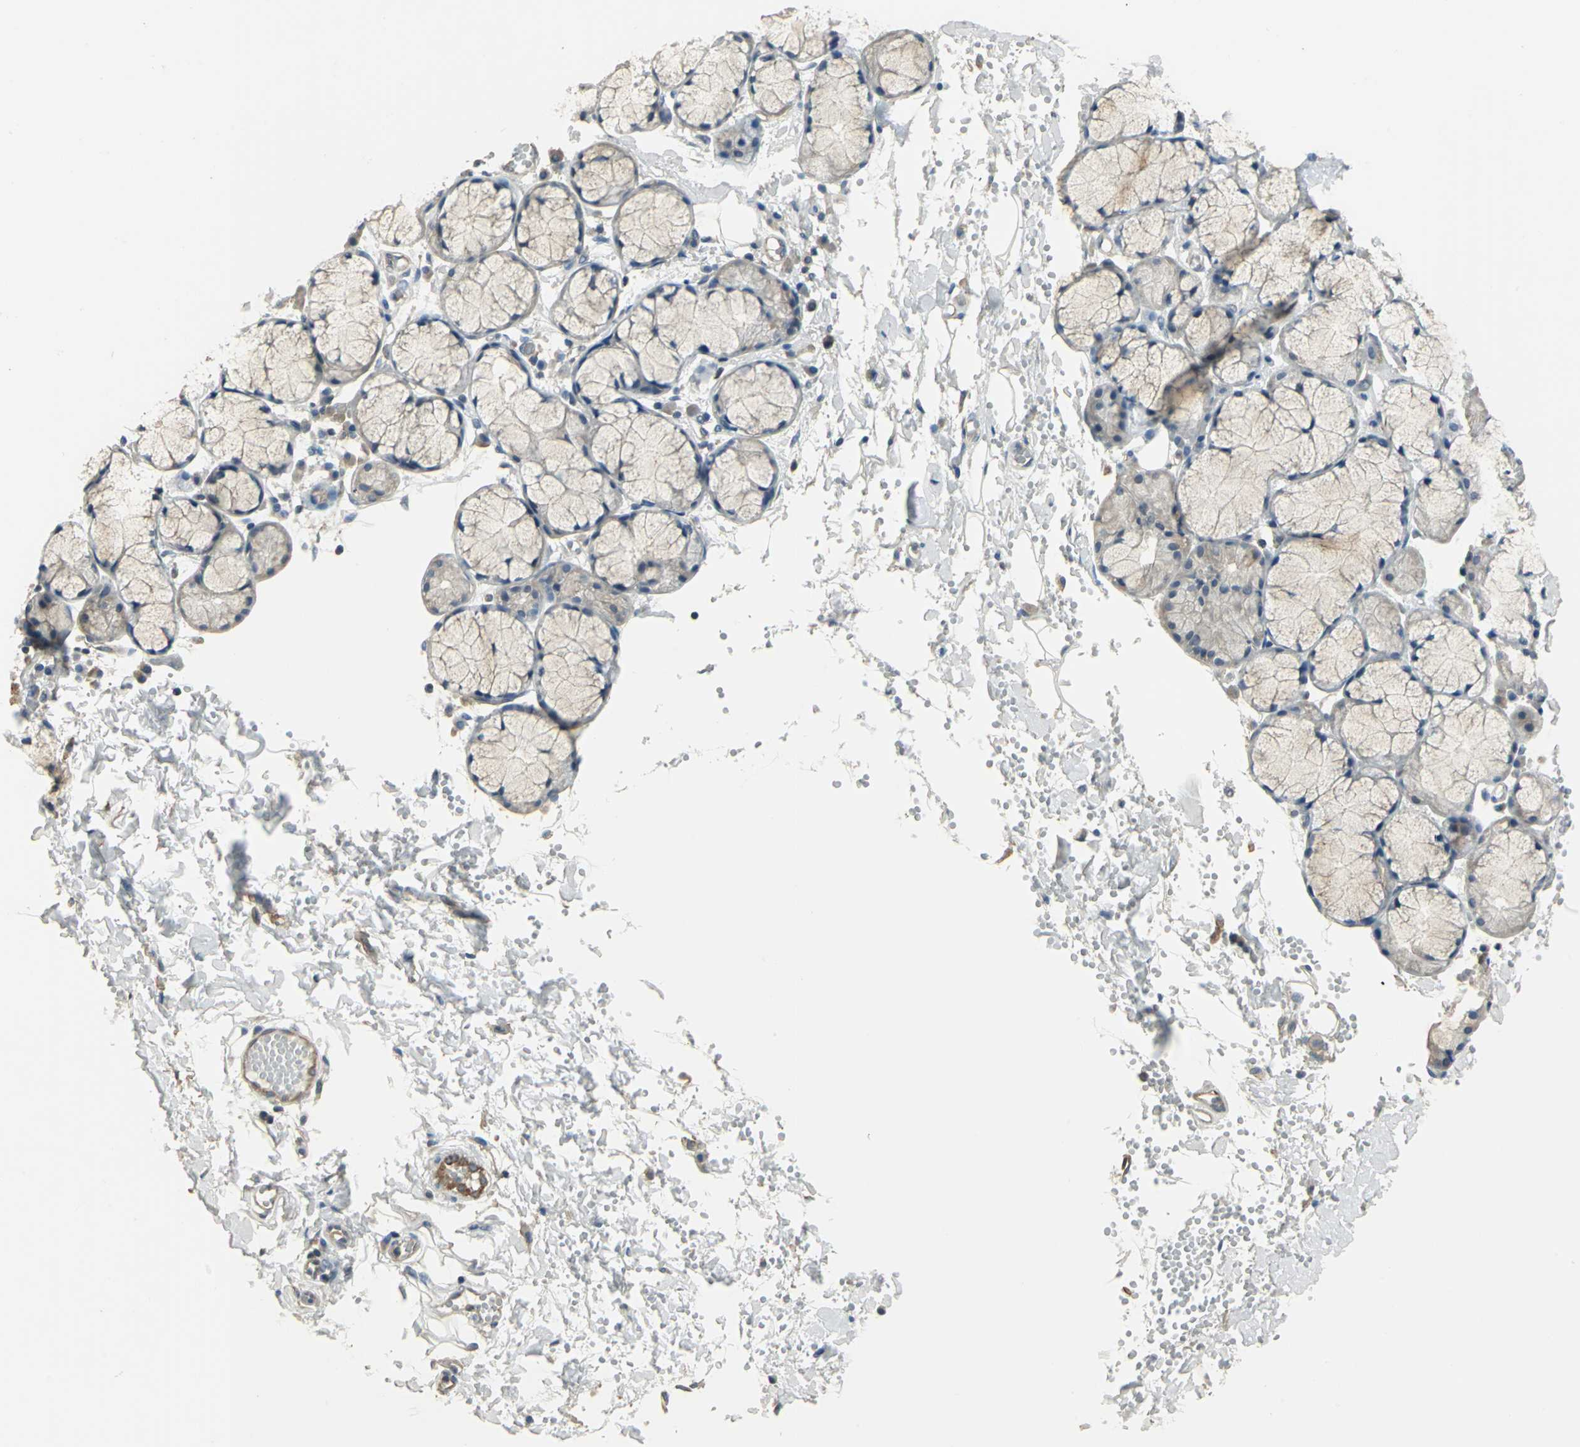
{"staining": {"intensity": "weak", "quantity": "<25%", "location": "cytoplasmic/membranous"}, "tissue": "salivary gland", "cell_type": "Glandular cells", "image_type": "normal", "snomed": [{"axis": "morphology", "description": "Normal tissue, NOS"}, {"axis": "topography", "description": "Skeletal muscle"}, {"axis": "topography", "description": "Oral tissue"}, {"axis": "topography", "description": "Salivary gland"}, {"axis": "topography", "description": "Peripheral nerve tissue"}], "caption": "High power microscopy image of an immunohistochemistry (IHC) micrograph of unremarkable salivary gland, revealing no significant staining in glandular cells.", "gene": "RAPGEF1", "patient": {"sex": "male", "age": 54}}